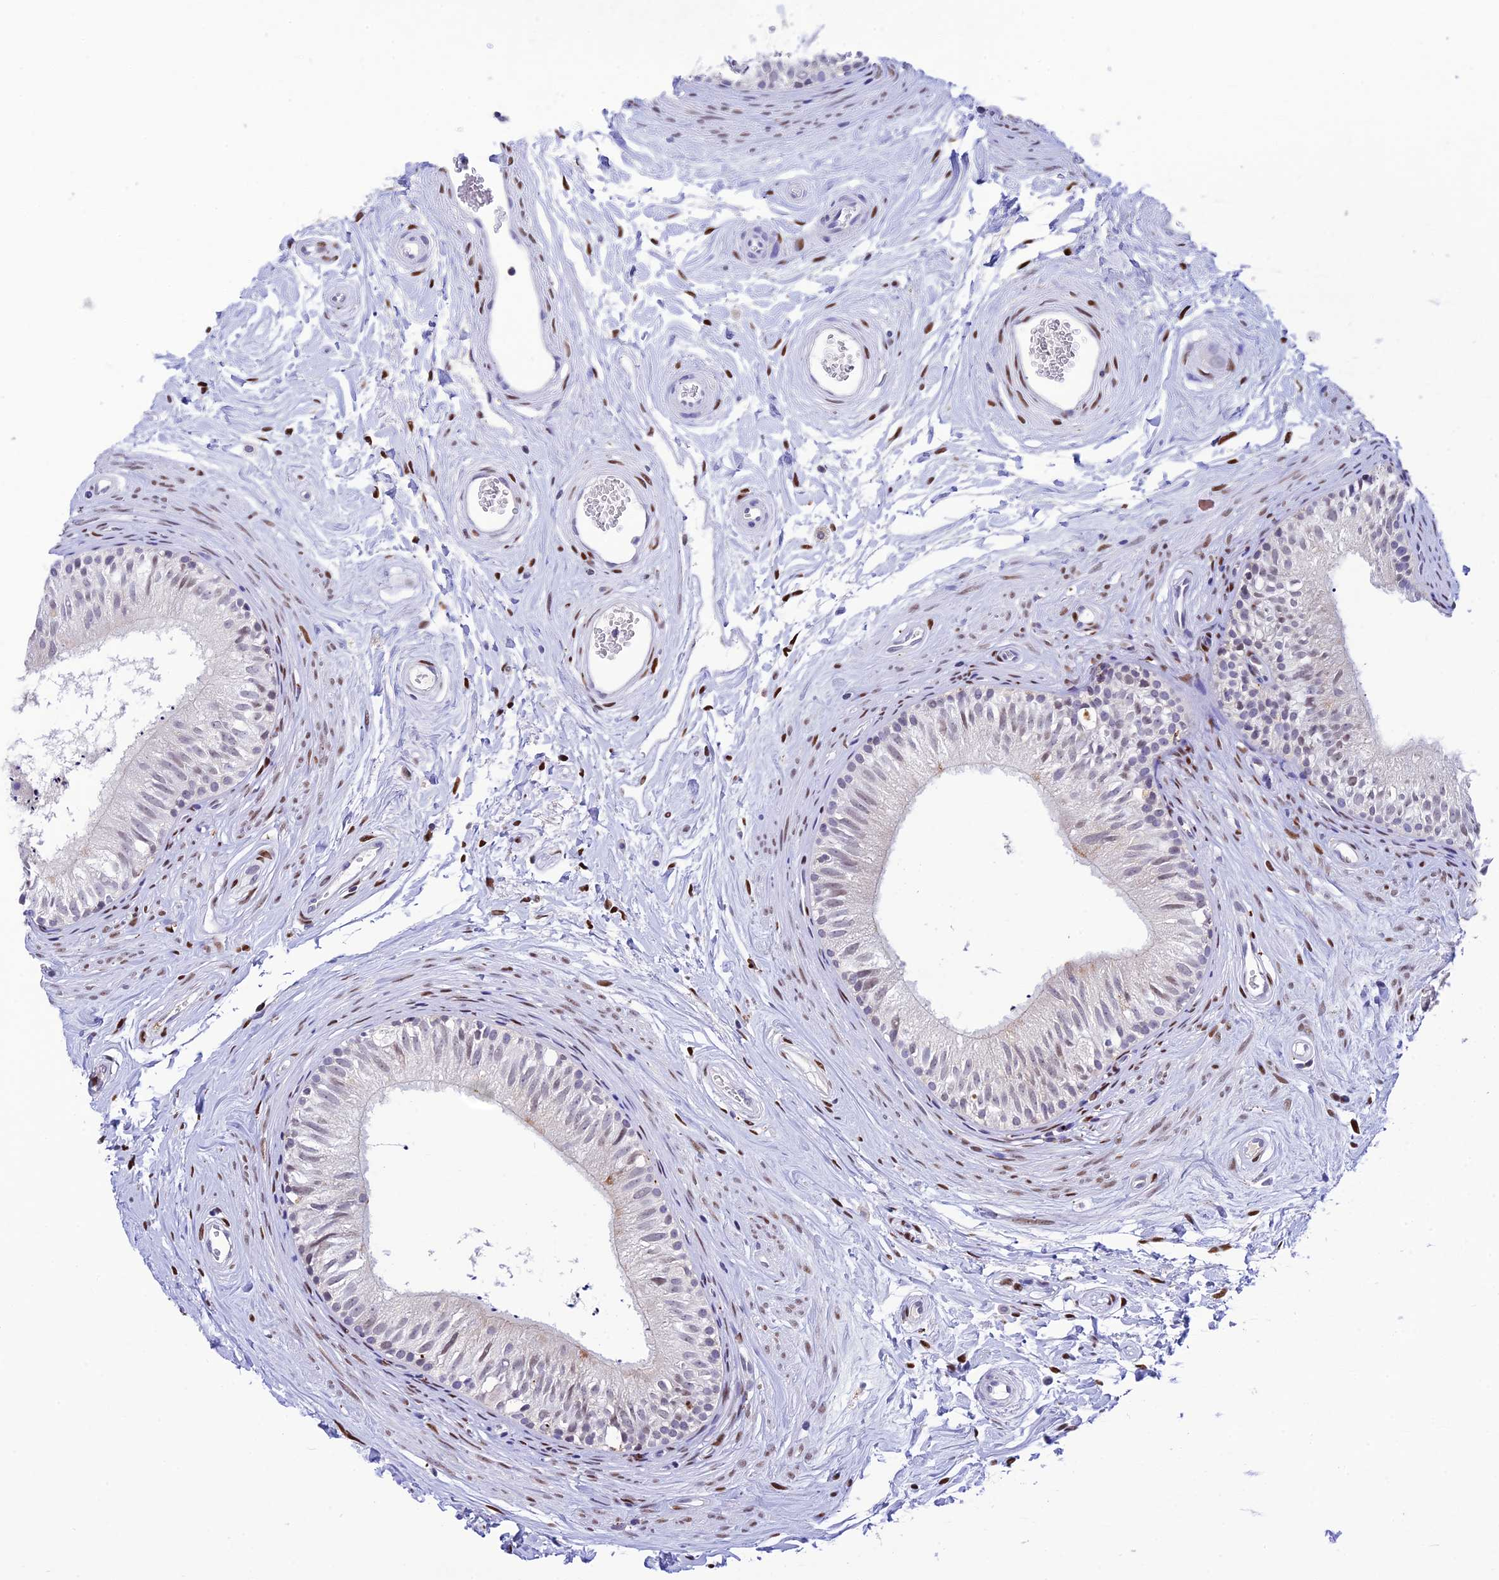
{"staining": {"intensity": "negative", "quantity": "none", "location": "none"}, "tissue": "epididymis", "cell_type": "Glandular cells", "image_type": "normal", "snomed": [{"axis": "morphology", "description": "Normal tissue, NOS"}, {"axis": "topography", "description": "Epididymis"}], "caption": "Immunohistochemistry image of normal epididymis: epididymis stained with DAB (3,3'-diaminobenzidine) shows no significant protein staining in glandular cells.", "gene": "HIC1", "patient": {"sex": "male", "age": 56}}